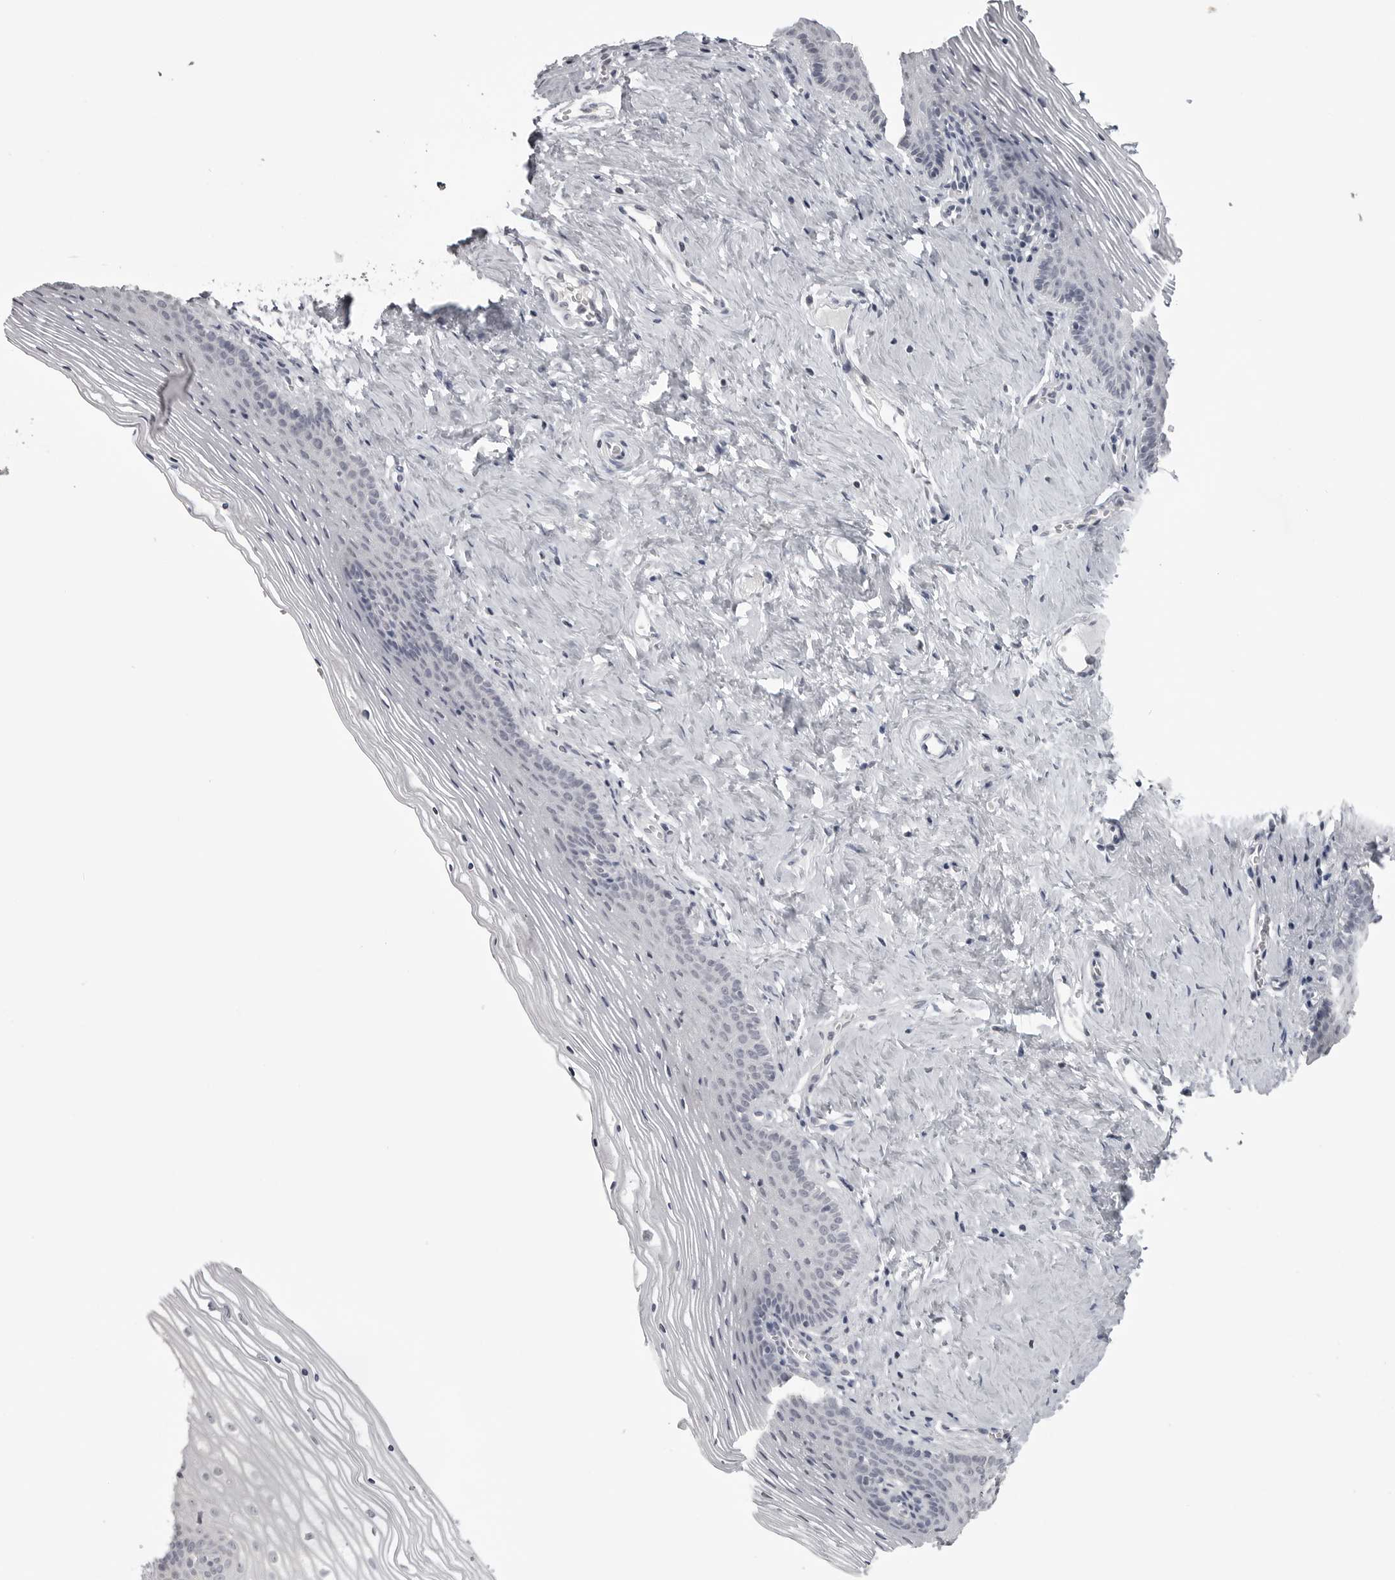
{"staining": {"intensity": "negative", "quantity": "none", "location": "none"}, "tissue": "vagina", "cell_type": "Squamous epithelial cells", "image_type": "normal", "snomed": [{"axis": "morphology", "description": "Normal tissue, NOS"}, {"axis": "topography", "description": "Vagina"}], "caption": "DAB (3,3'-diaminobenzidine) immunohistochemical staining of unremarkable human vagina shows no significant staining in squamous epithelial cells.", "gene": "GPN2", "patient": {"sex": "female", "age": 32}}